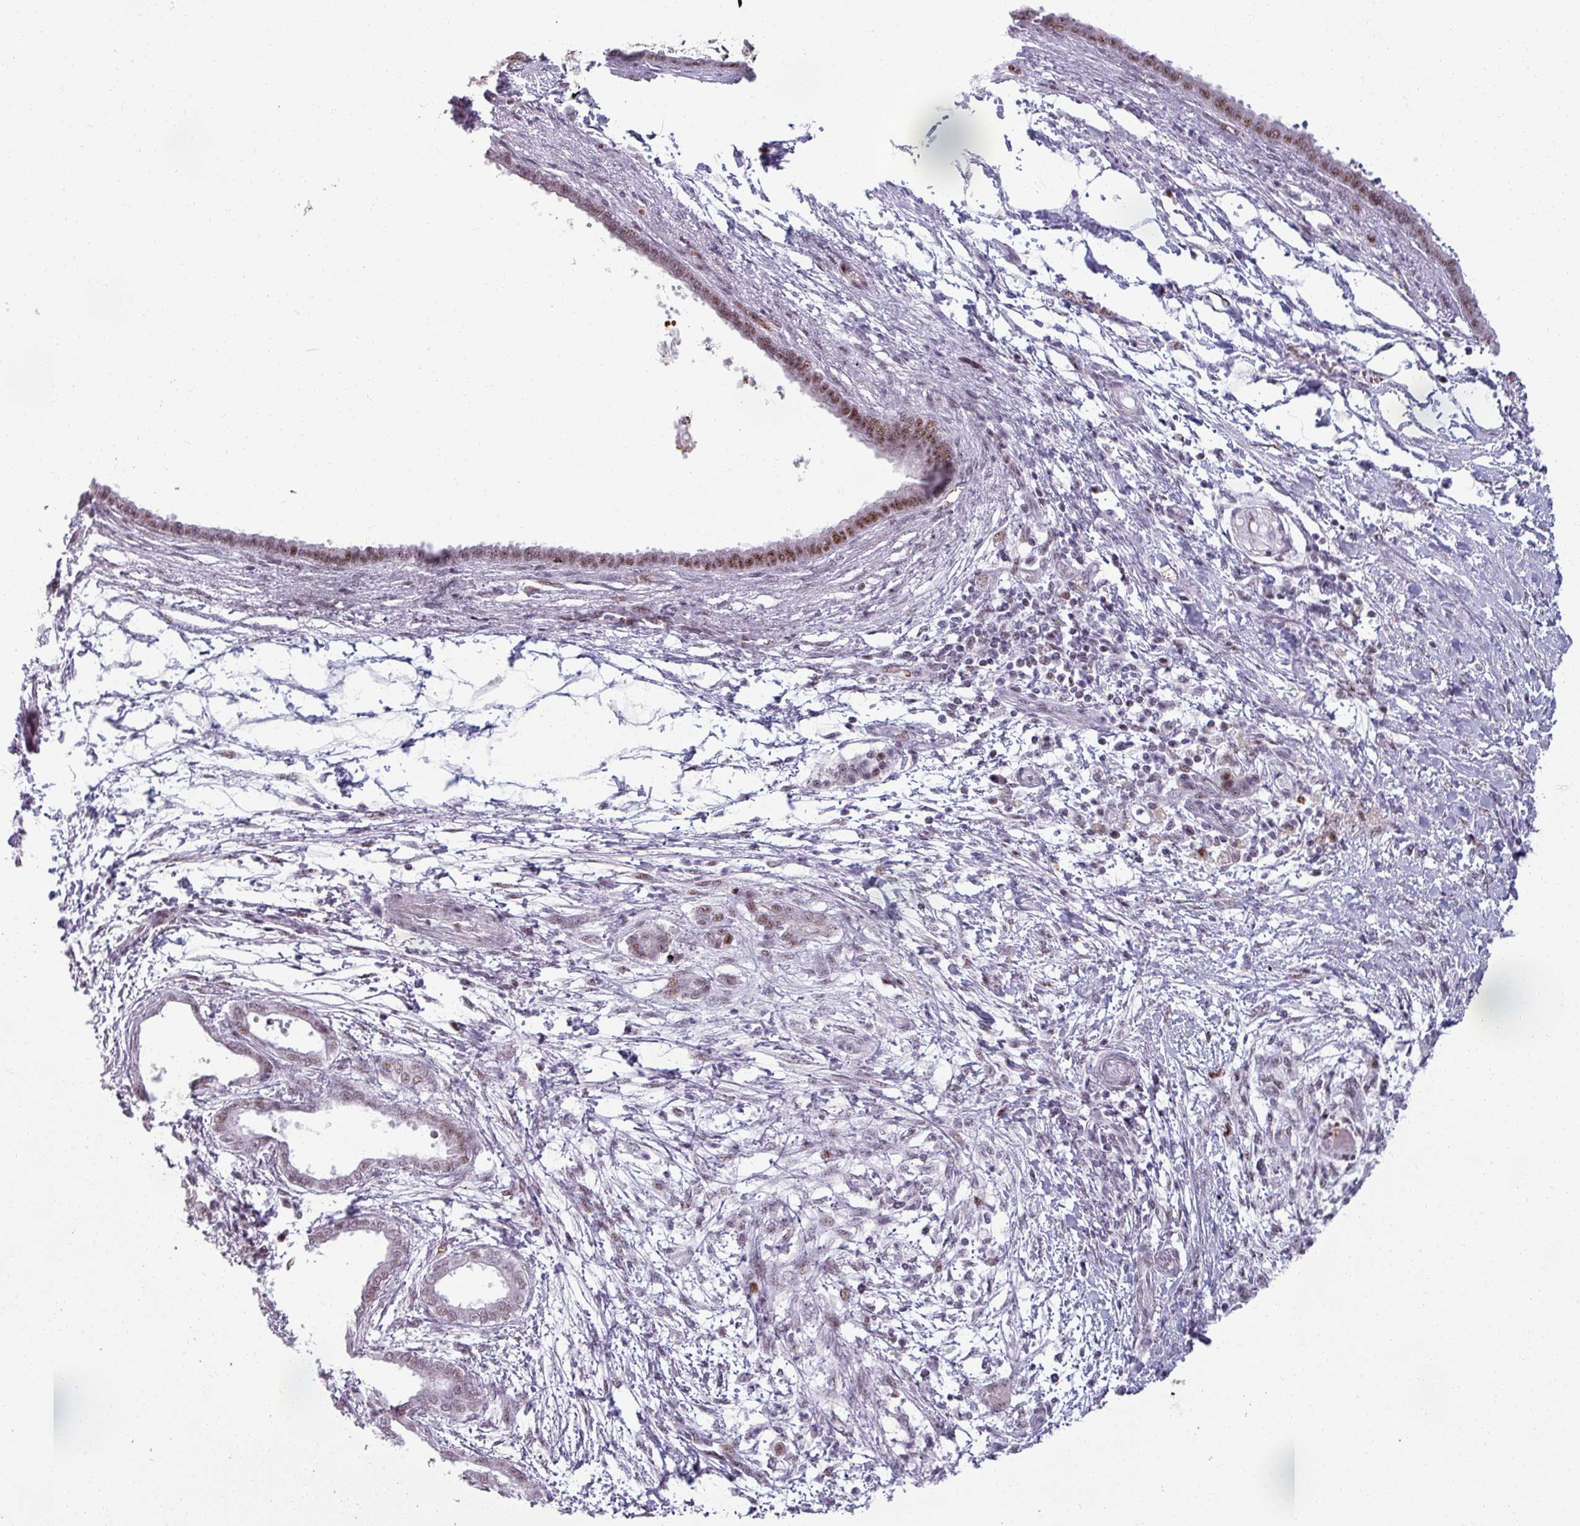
{"staining": {"intensity": "moderate", "quantity": ">75%", "location": "nuclear"}, "tissue": "pancreatic cancer", "cell_type": "Tumor cells", "image_type": "cancer", "snomed": [{"axis": "morphology", "description": "Adenocarcinoma, NOS"}, {"axis": "topography", "description": "Pancreas"}], "caption": "This photomicrograph reveals immunohistochemistry (IHC) staining of human pancreatic cancer (adenocarcinoma), with medium moderate nuclear staining in approximately >75% of tumor cells.", "gene": "NCOR1", "patient": {"sex": "female", "age": 55}}